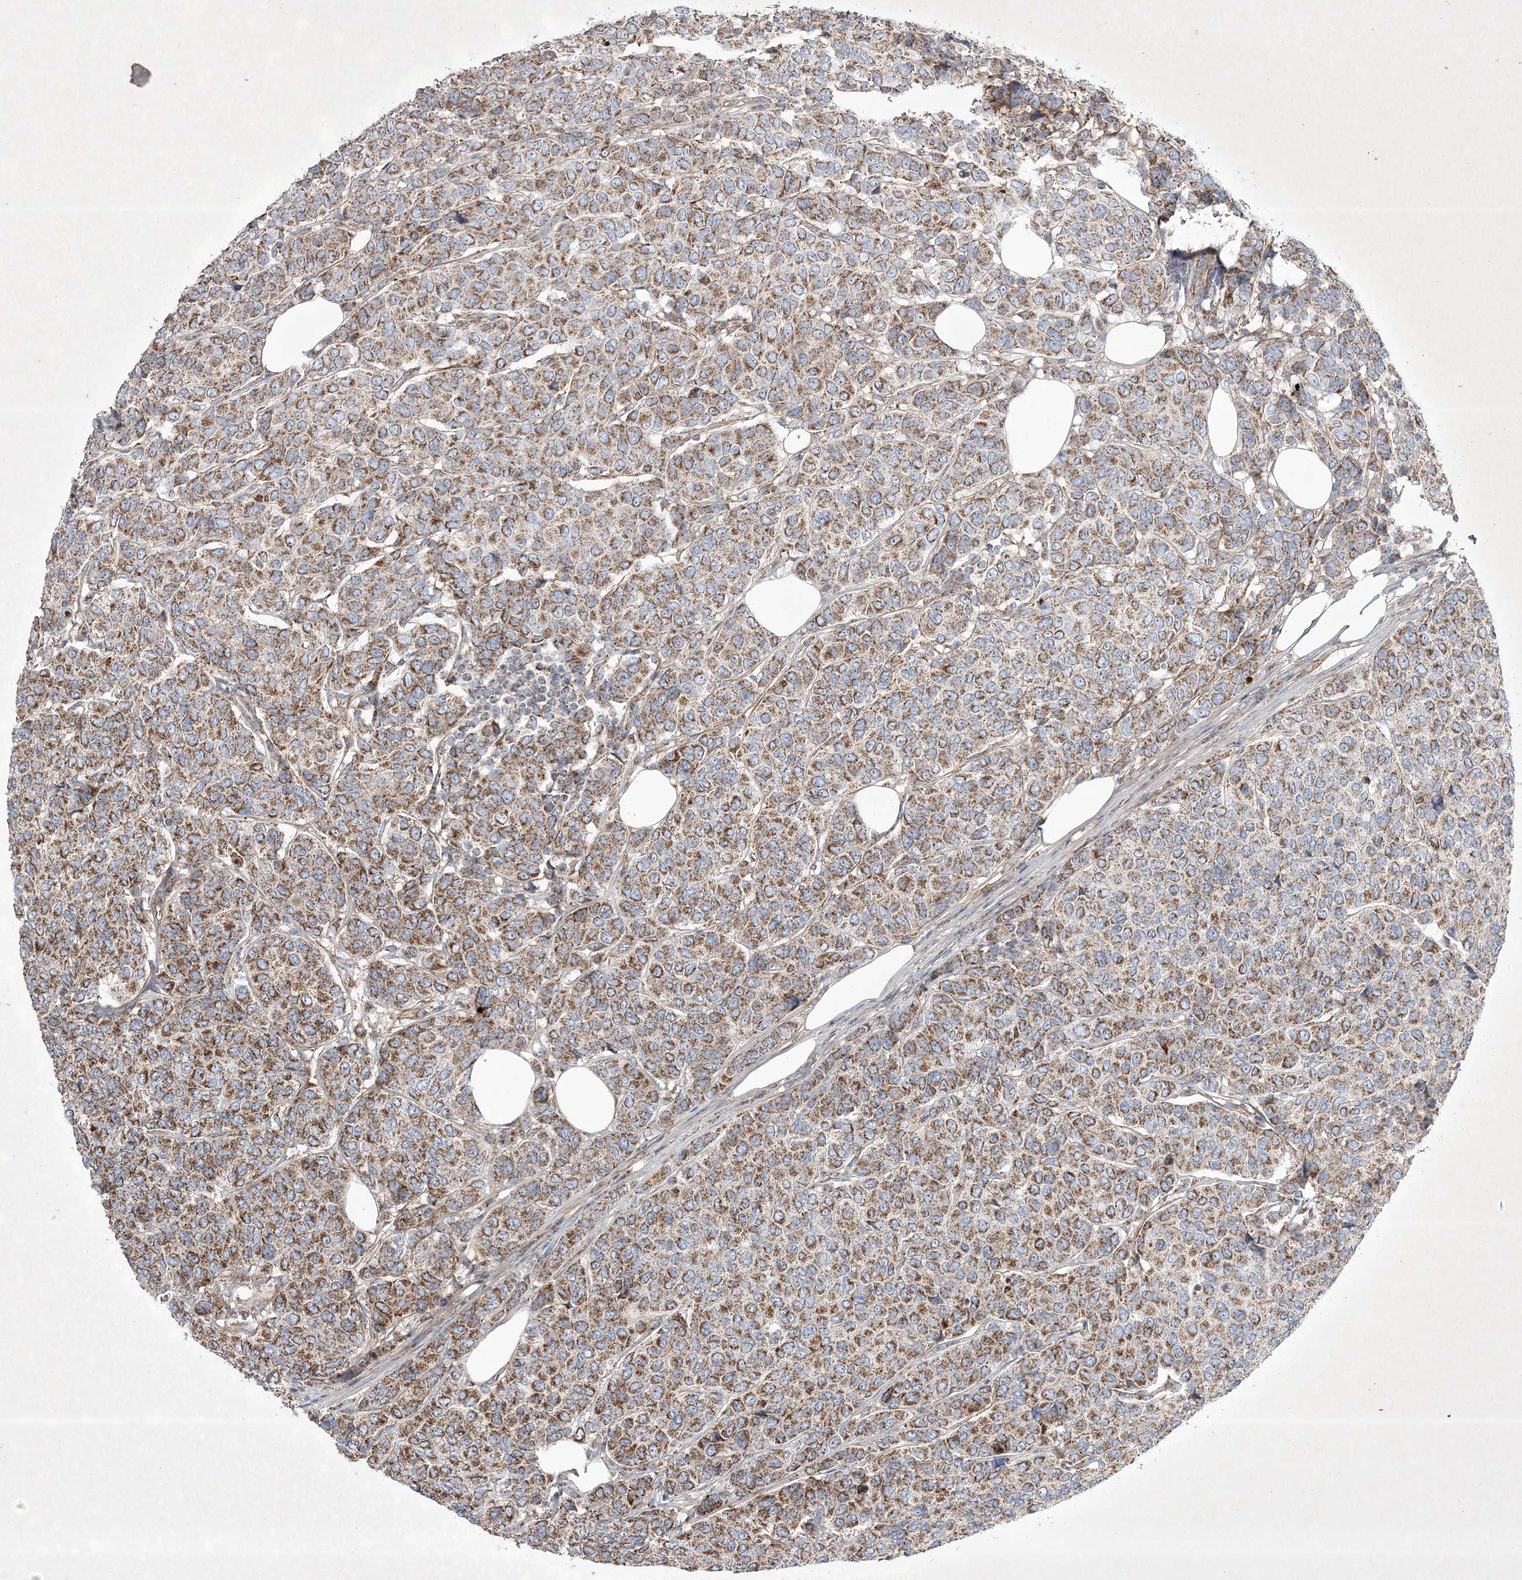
{"staining": {"intensity": "moderate", "quantity": ">75%", "location": "cytoplasmic/membranous"}, "tissue": "breast cancer", "cell_type": "Tumor cells", "image_type": "cancer", "snomed": [{"axis": "morphology", "description": "Duct carcinoma"}, {"axis": "topography", "description": "Breast"}], "caption": "This photomicrograph demonstrates IHC staining of human breast cancer, with medium moderate cytoplasmic/membranous positivity in approximately >75% of tumor cells.", "gene": "RICTOR", "patient": {"sex": "female", "age": 55}}